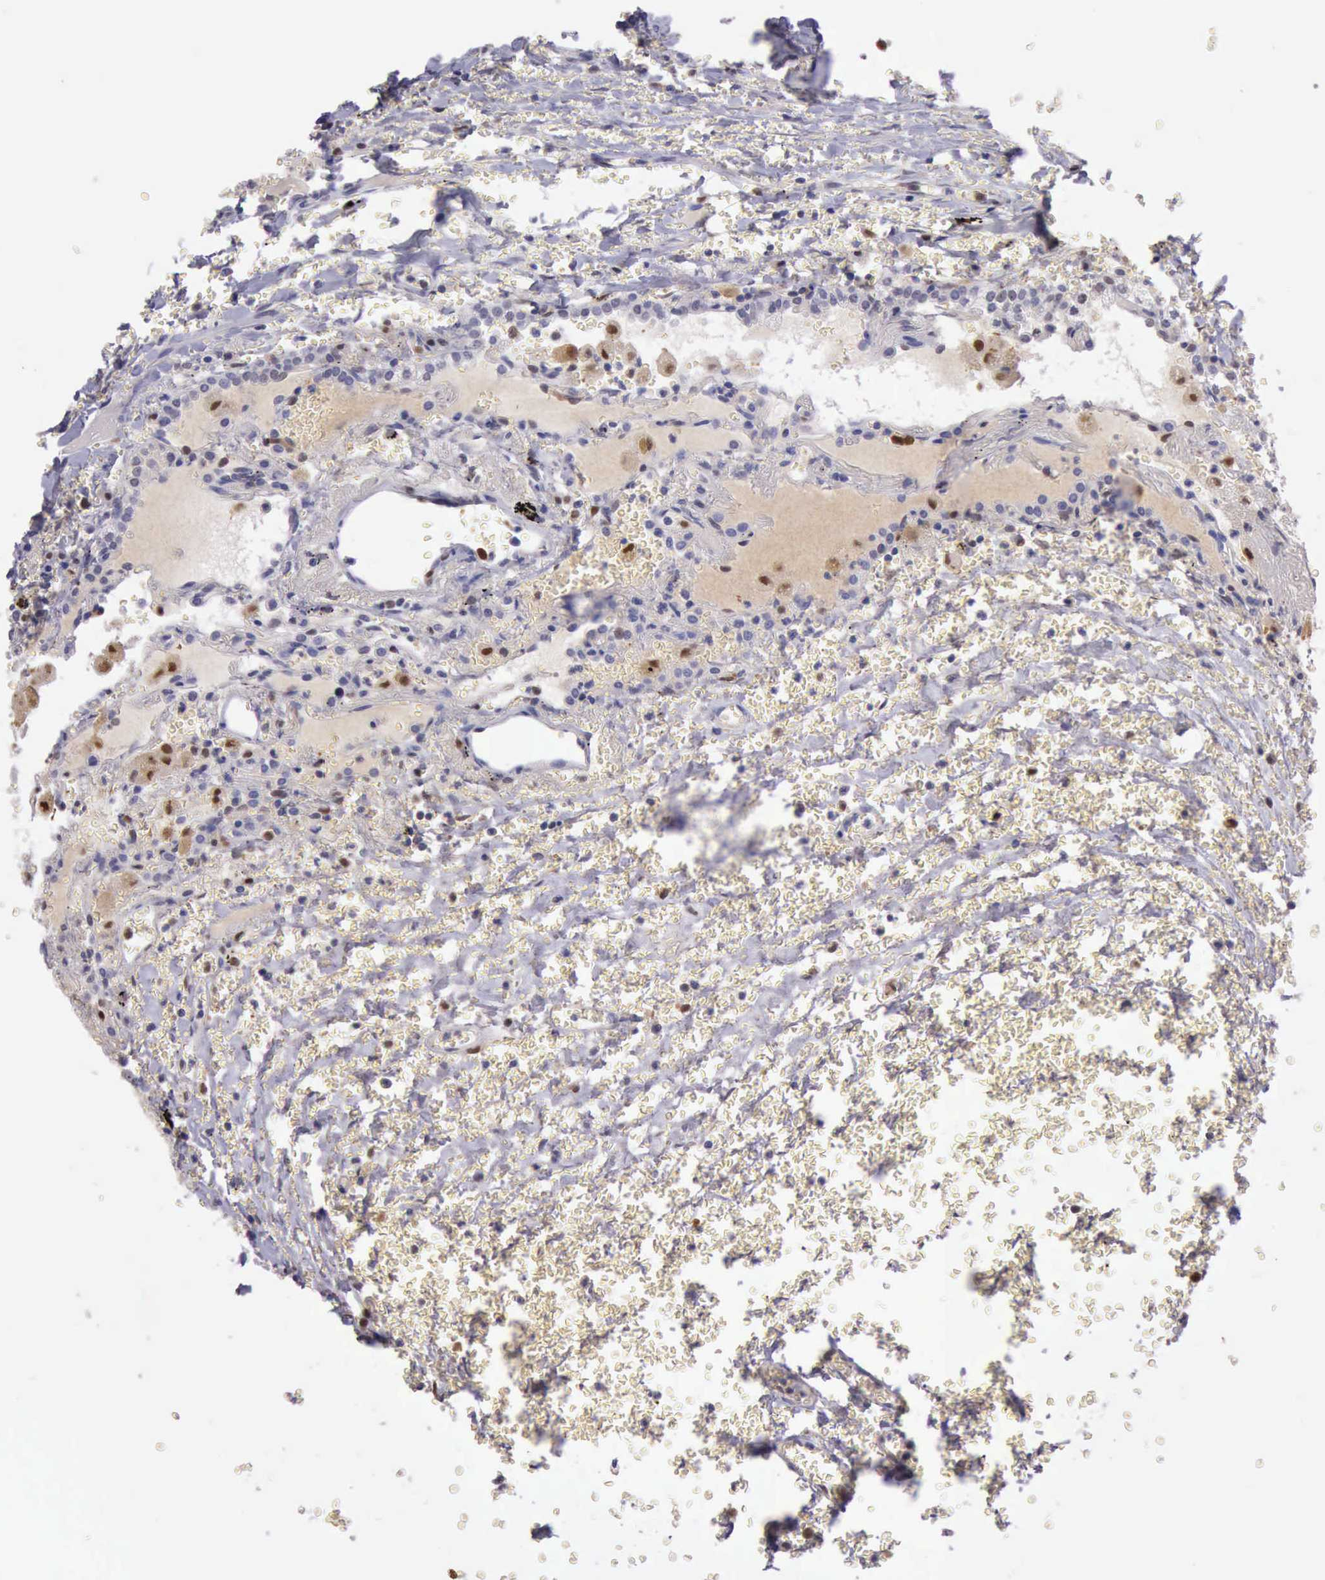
{"staining": {"intensity": "negative", "quantity": "none", "location": "none"}, "tissue": "carcinoid", "cell_type": "Tumor cells", "image_type": "cancer", "snomed": [{"axis": "morphology", "description": "Carcinoid, malignant, NOS"}, {"axis": "topography", "description": "Bronchus"}], "caption": "Immunohistochemistry (IHC) histopathology image of carcinoid stained for a protein (brown), which displays no expression in tumor cells. Nuclei are stained in blue.", "gene": "TYMP", "patient": {"sex": "male", "age": 55}}